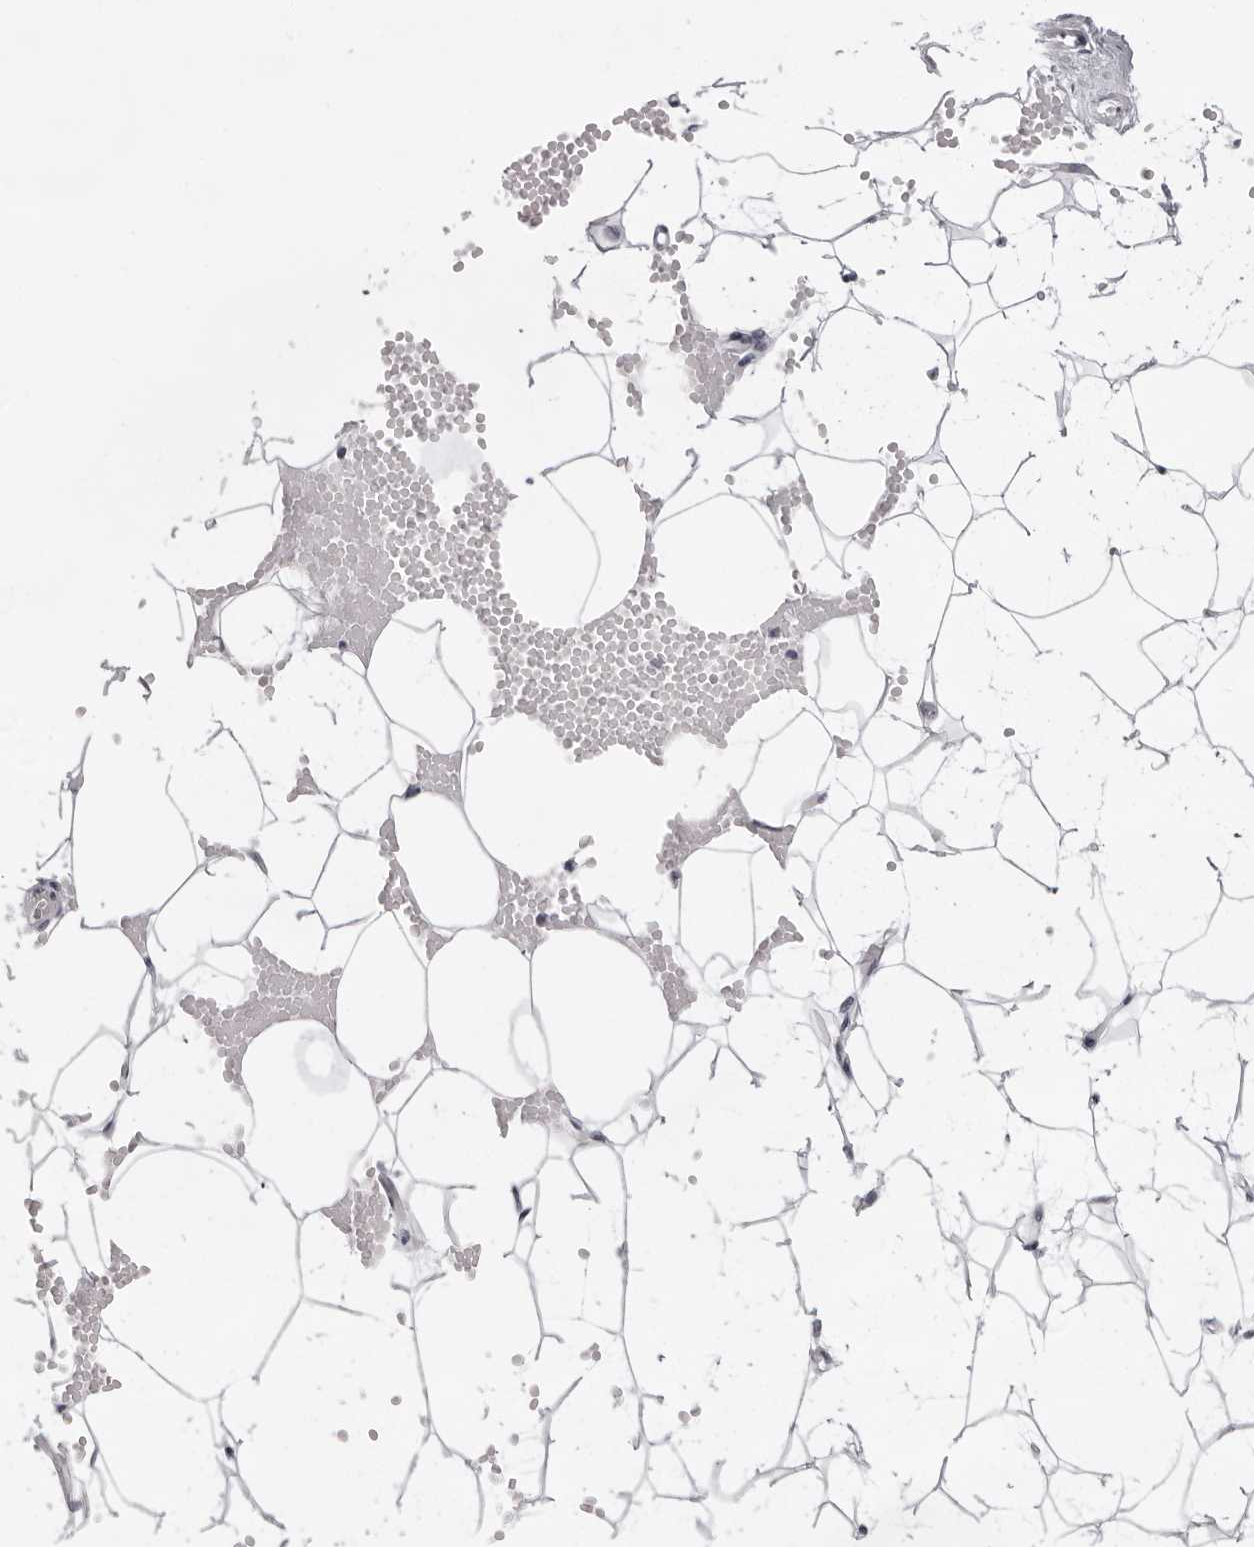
{"staining": {"intensity": "weak", "quantity": ">75%", "location": "nuclear"}, "tissue": "adipose tissue", "cell_type": "Adipocytes", "image_type": "normal", "snomed": [{"axis": "morphology", "description": "Normal tissue, NOS"}, {"axis": "topography", "description": "Breast"}], "caption": "This image displays immunohistochemistry (IHC) staining of unremarkable adipose tissue, with low weak nuclear staining in about >75% of adipocytes.", "gene": "IRF2BP2", "patient": {"sex": "female", "age": 23}}